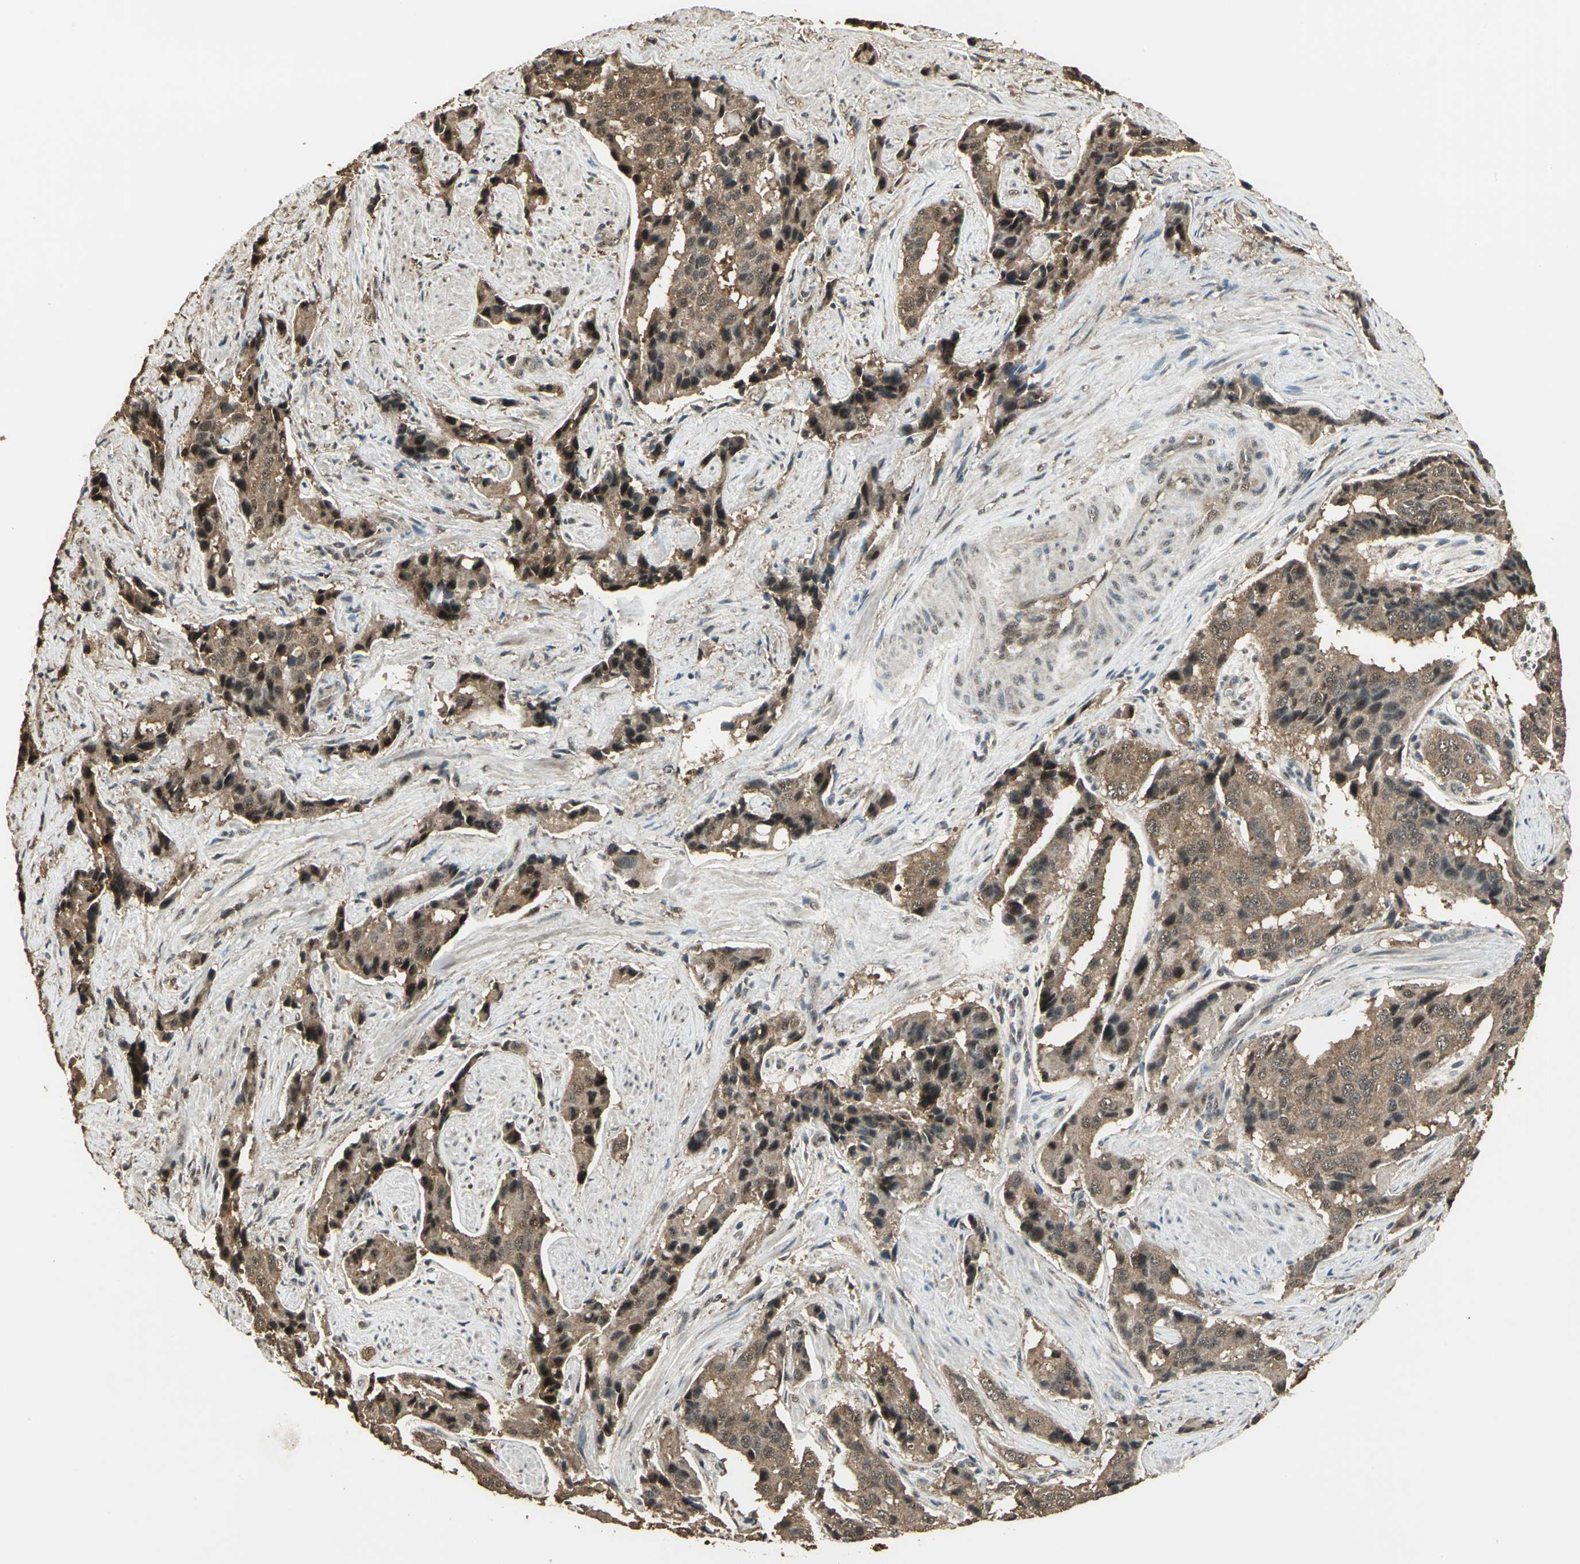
{"staining": {"intensity": "moderate", "quantity": ">75%", "location": "cytoplasmic/membranous"}, "tissue": "prostate cancer", "cell_type": "Tumor cells", "image_type": "cancer", "snomed": [{"axis": "morphology", "description": "Adenocarcinoma, Low grade"}, {"axis": "topography", "description": "Prostate"}], "caption": "Protein expression analysis of human prostate low-grade adenocarcinoma reveals moderate cytoplasmic/membranous expression in about >75% of tumor cells.", "gene": "UCHL5", "patient": {"sex": "male", "age": 71}}